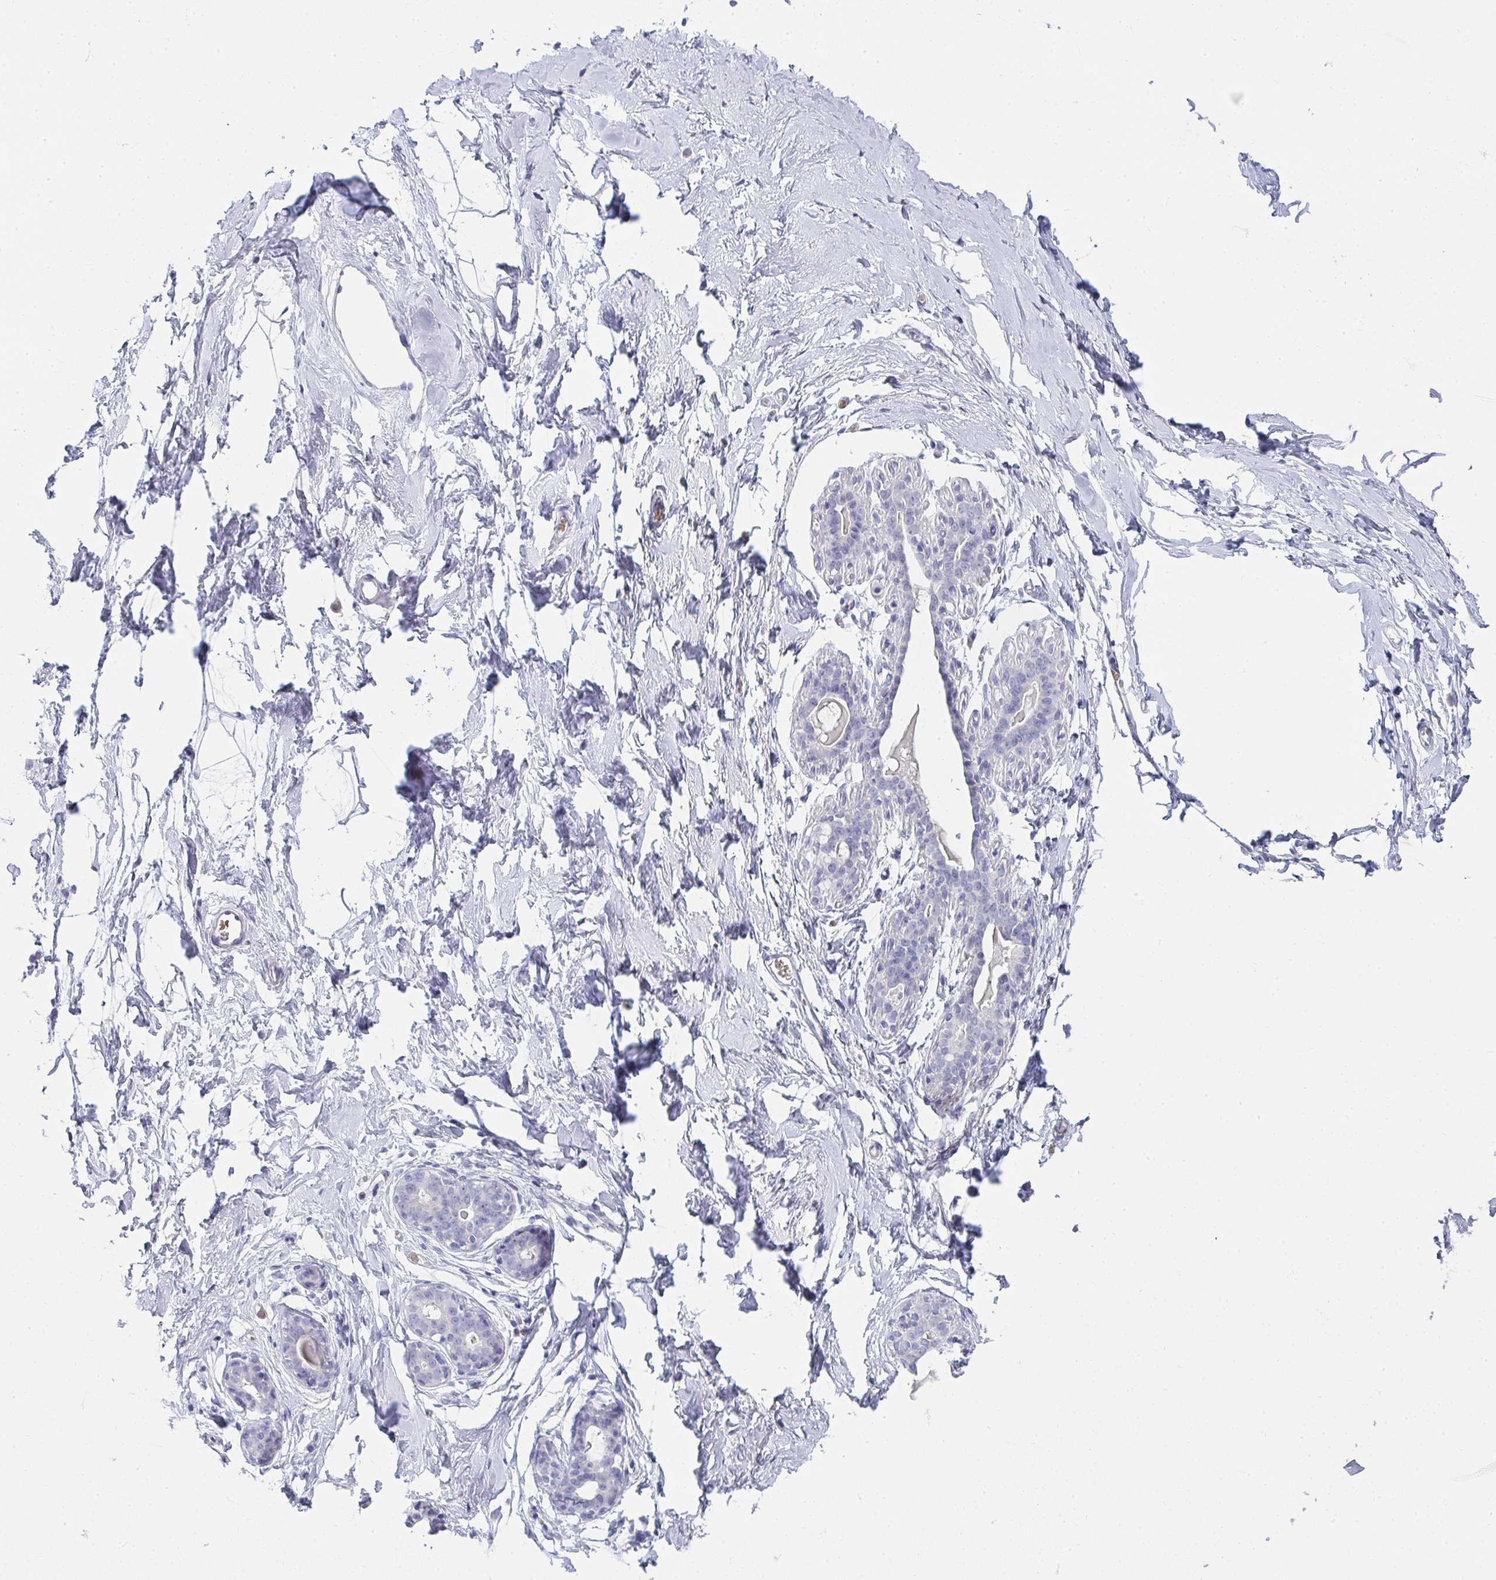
{"staining": {"intensity": "negative", "quantity": "none", "location": "none"}, "tissue": "breast", "cell_type": "Adipocytes", "image_type": "normal", "snomed": [{"axis": "morphology", "description": "Normal tissue, NOS"}, {"axis": "topography", "description": "Breast"}], "caption": "Immunohistochemical staining of unremarkable human breast shows no significant positivity in adipocytes.", "gene": "SHB", "patient": {"sex": "female", "age": 45}}